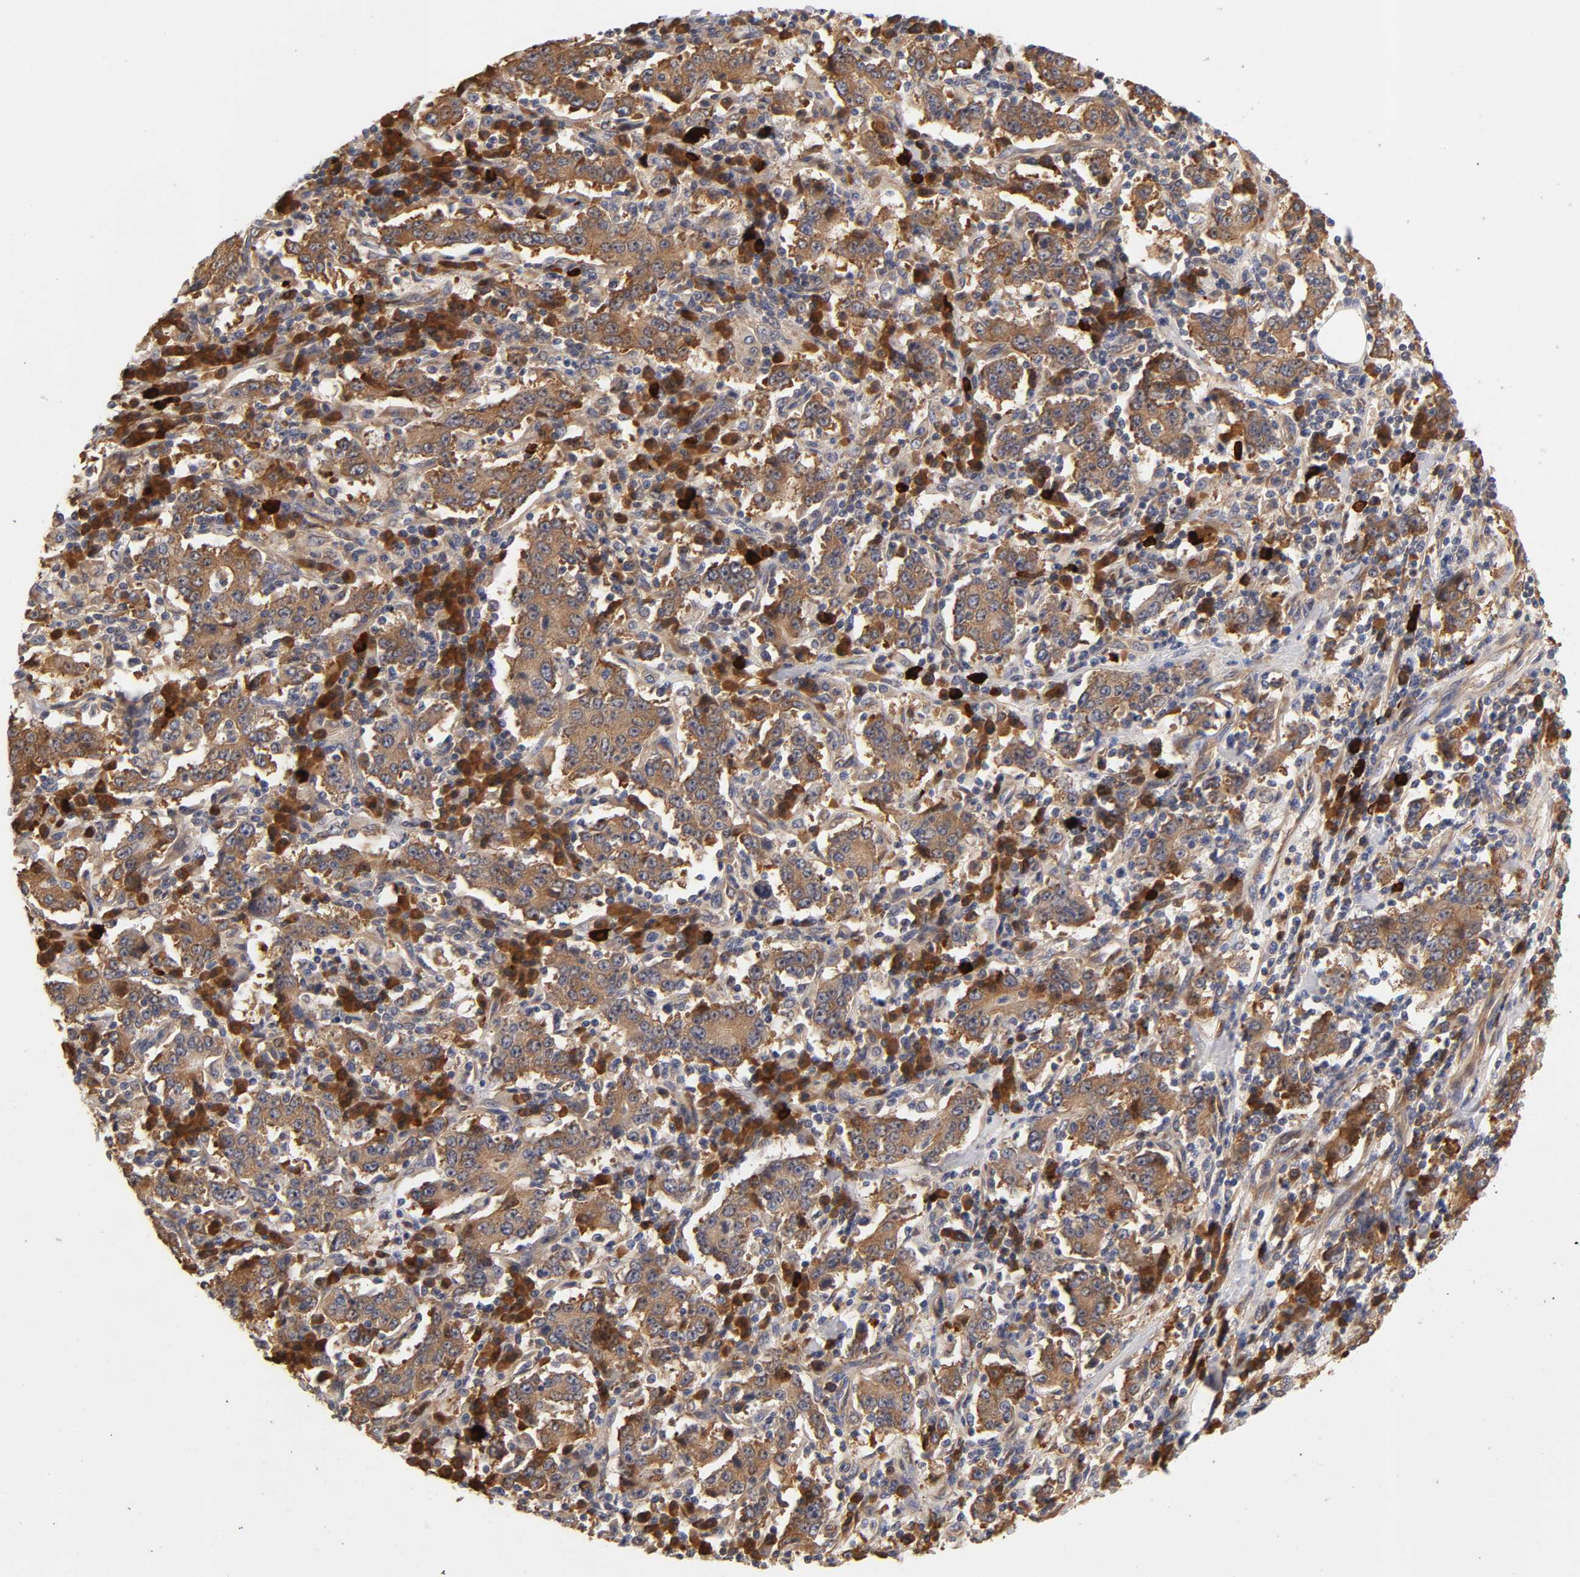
{"staining": {"intensity": "moderate", "quantity": ">75%", "location": "cytoplasmic/membranous"}, "tissue": "stomach cancer", "cell_type": "Tumor cells", "image_type": "cancer", "snomed": [{"axis": "morphology", "description": "Normal tissue, NOS"}, {"axis": "morphology", "description": "Adenocarcinoma, NOS"}, {"axis": "topography", "description": "Stomach, upper"}, {"axis": "topography", "description": "Stomach"}], "caption": "Immunohistochemistry of human stomach adenocarcinoma displays medium levels of moderate cytoplasmic/membranous expression in approximately >75% of tumor cells. The staining is performed using DAB brown chromogen to label protein expression. The nuclei are counter-stained blue using hematoxylin.", "gene": "RPS29", "patient": {"sex": "male", "age": 59}}